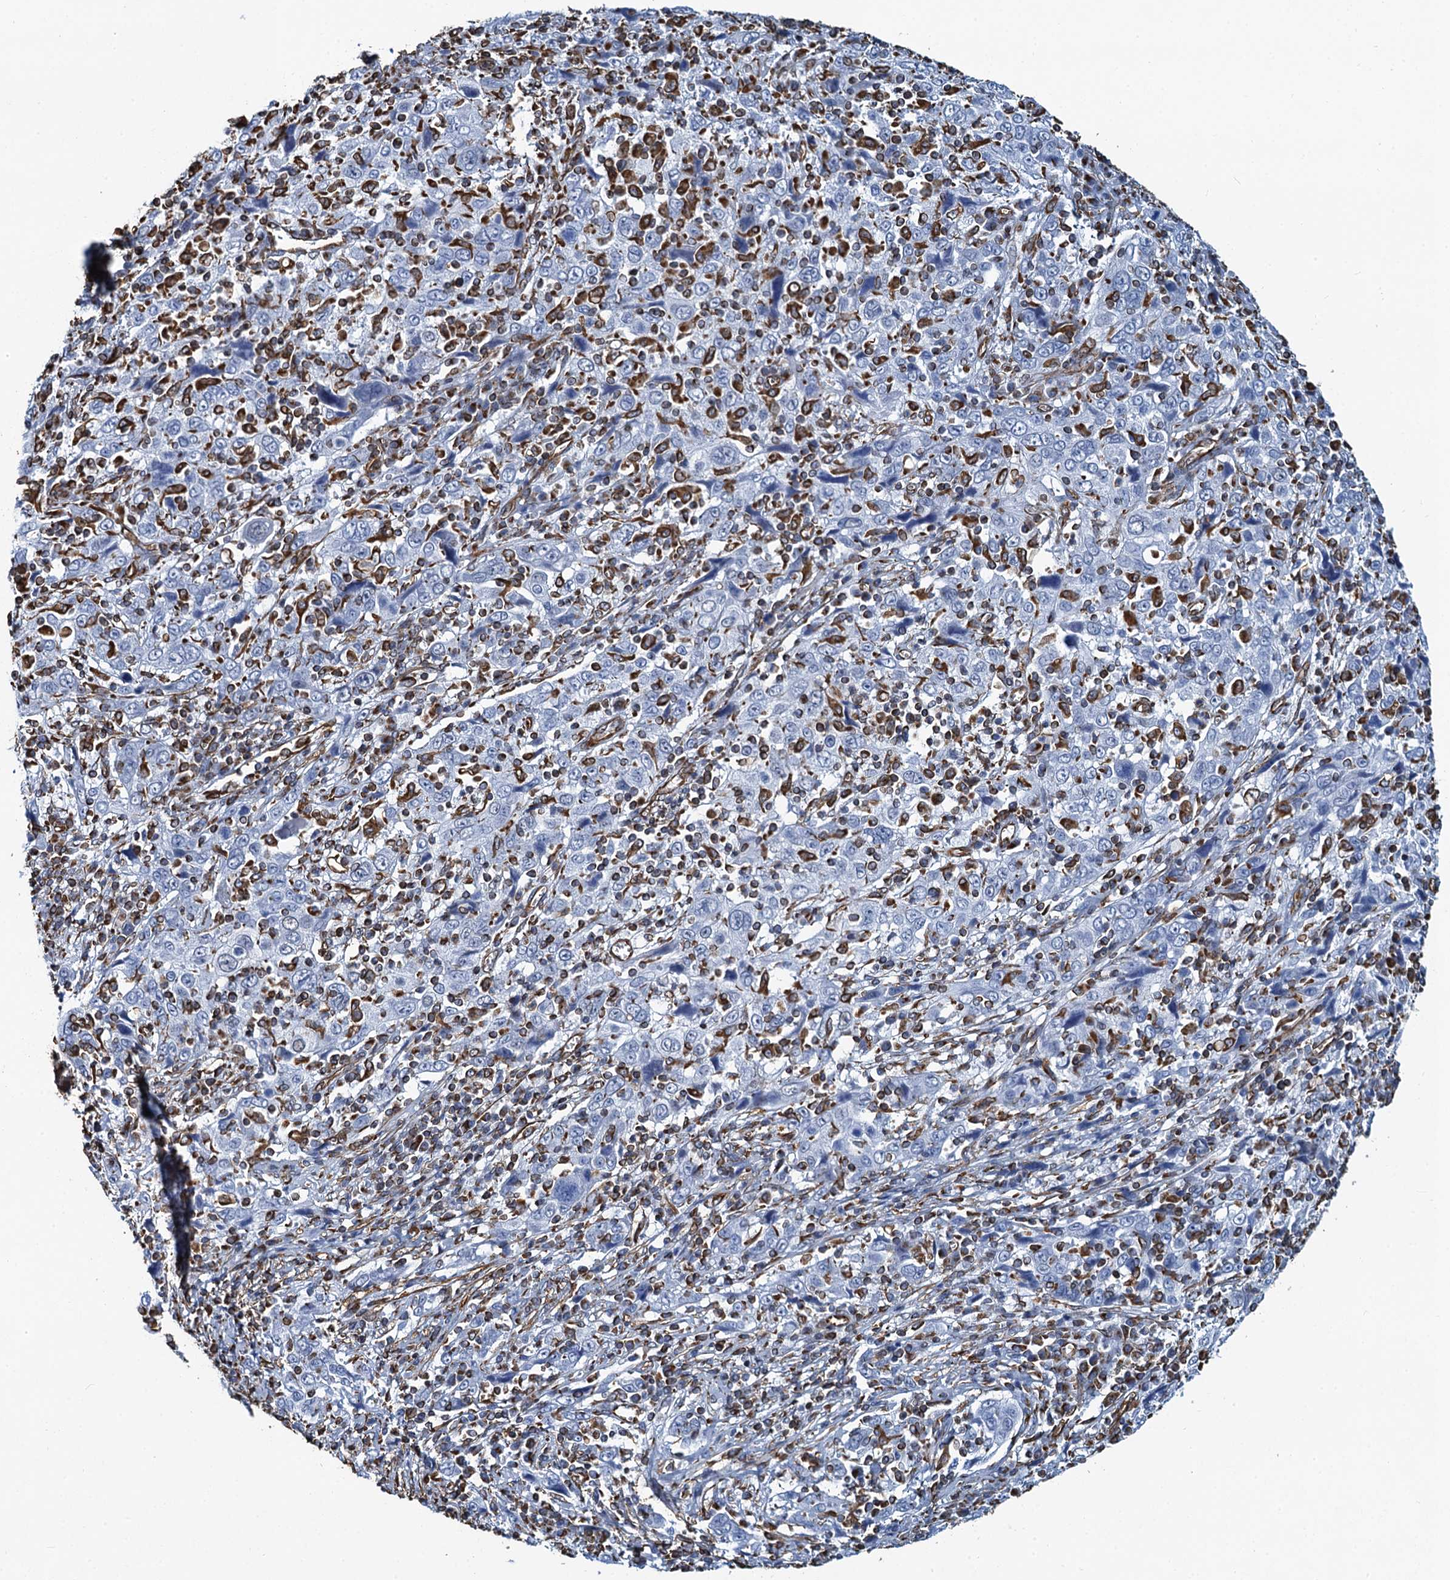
{"staining": {"intensity": "negative", "quantity": "none", "location": "none"}, "tissue": "cervical cancer", "cell_type": "Tumor cells", "image_type": "cancer", "snomed": [{"axis": "morphology", "description": "Squamous cell carcinoma, NOS"}, {"axis": "topography", "description": "Cervix"}], "caption": "This is an immunohistochemistry micrograph of cervical cancer. There is no staining in tumor cells.", "gene": "PGM2", "patient": {"sex": "female", "age": 46}}